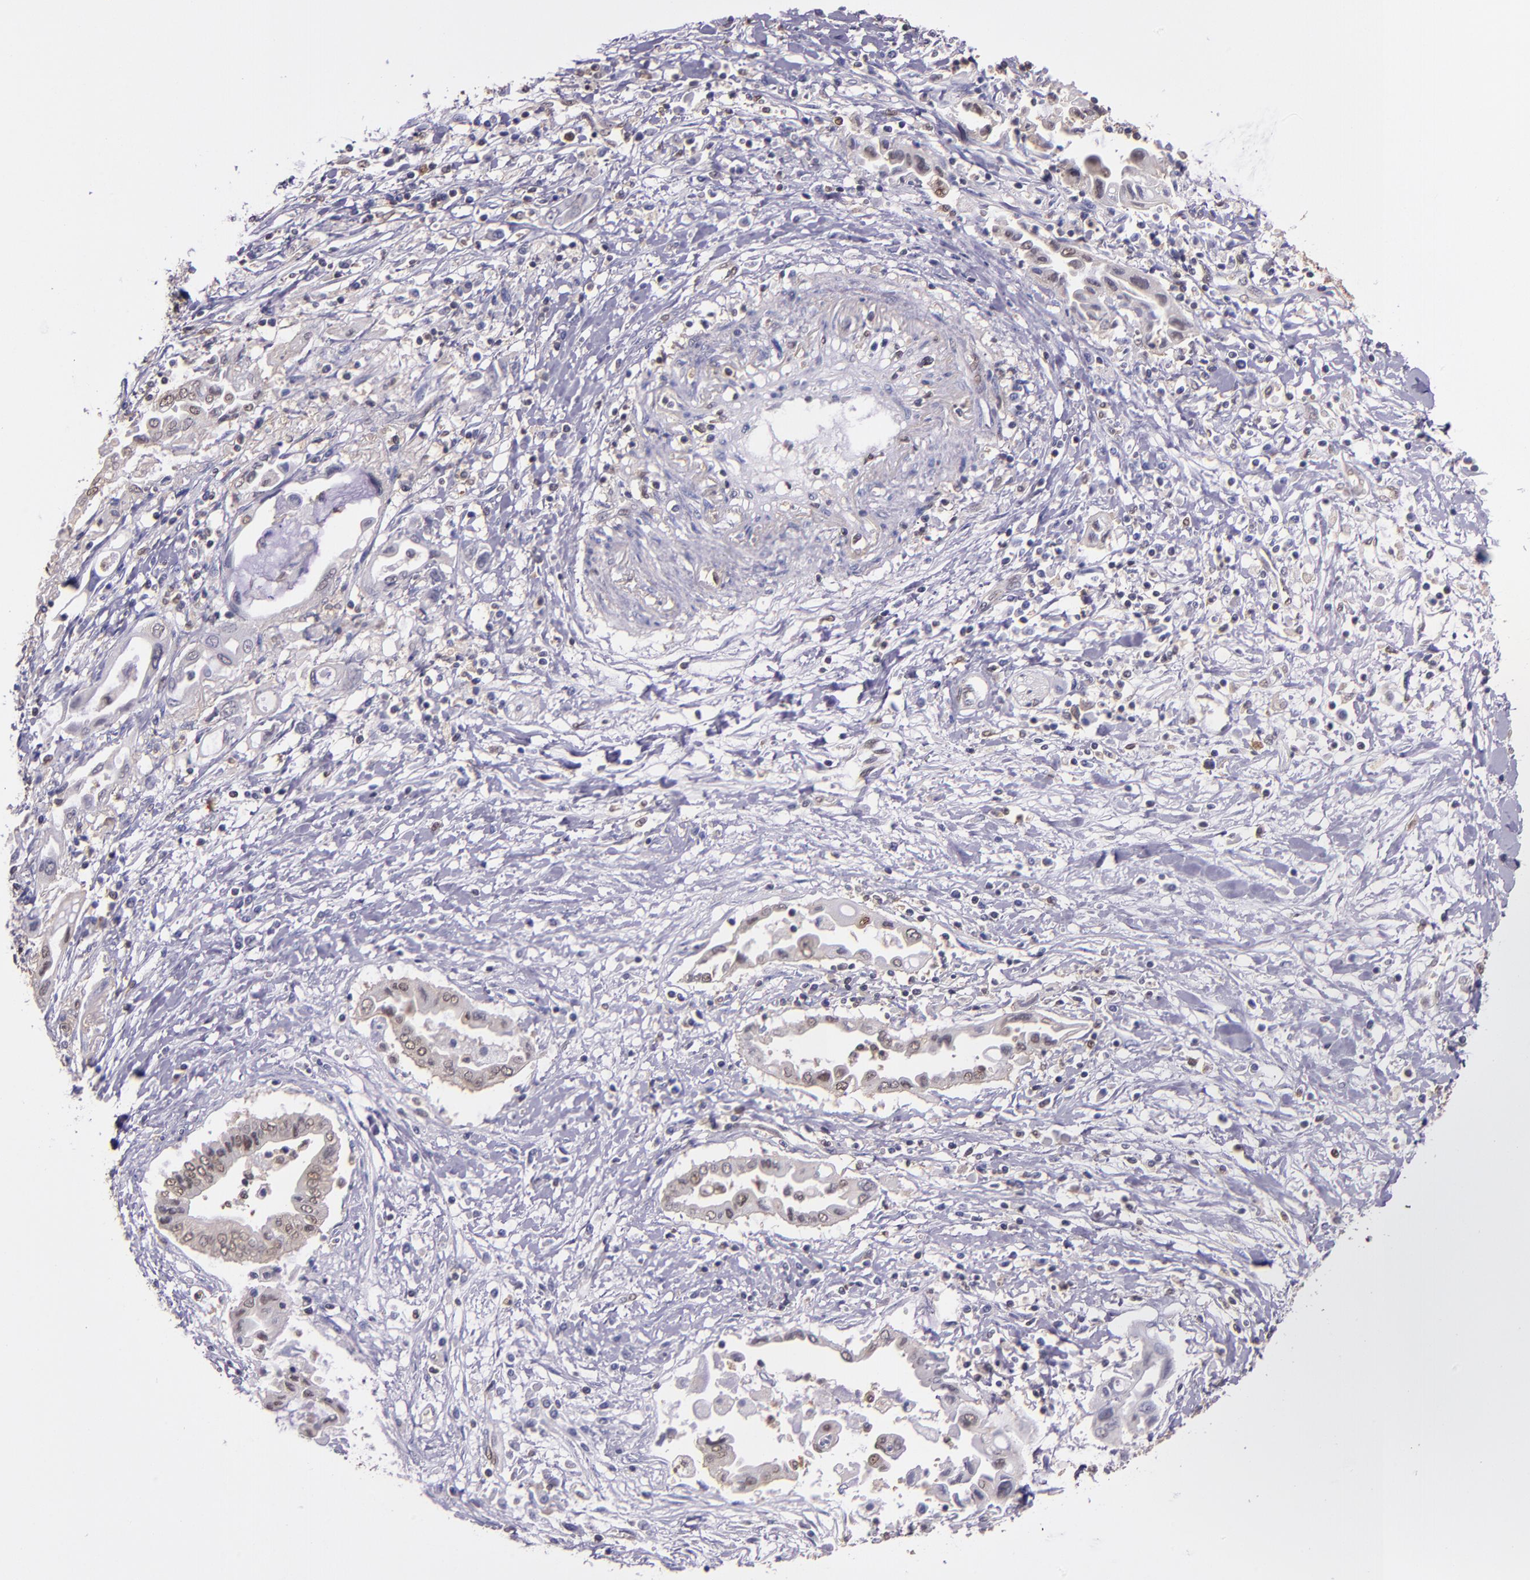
{"staining": {"intensity": "weak", "quantity": "25%-75%", "location": "cytoplasmic/membranous,nuclear"}, "tissue": "pancreatic cancer", "cell_type": "Tumor cells", "image_type": "cancer", "snomed": [{"axis": "morphology", "description": "Adenocarcinoma, NOS"}, {"axis": "topography", "description": "Pancreas"}], "caption": "Approximately 25%-75% of tumor cells in human pancreatic cancer (adenocarcinoma) demonstrate weak cytoplasmic/membranous and nuclear protein positivity as visualized by brown immunohistochemical staining.", "gene": "STAT6", "patient": {"sex": "female", "age": 57}}